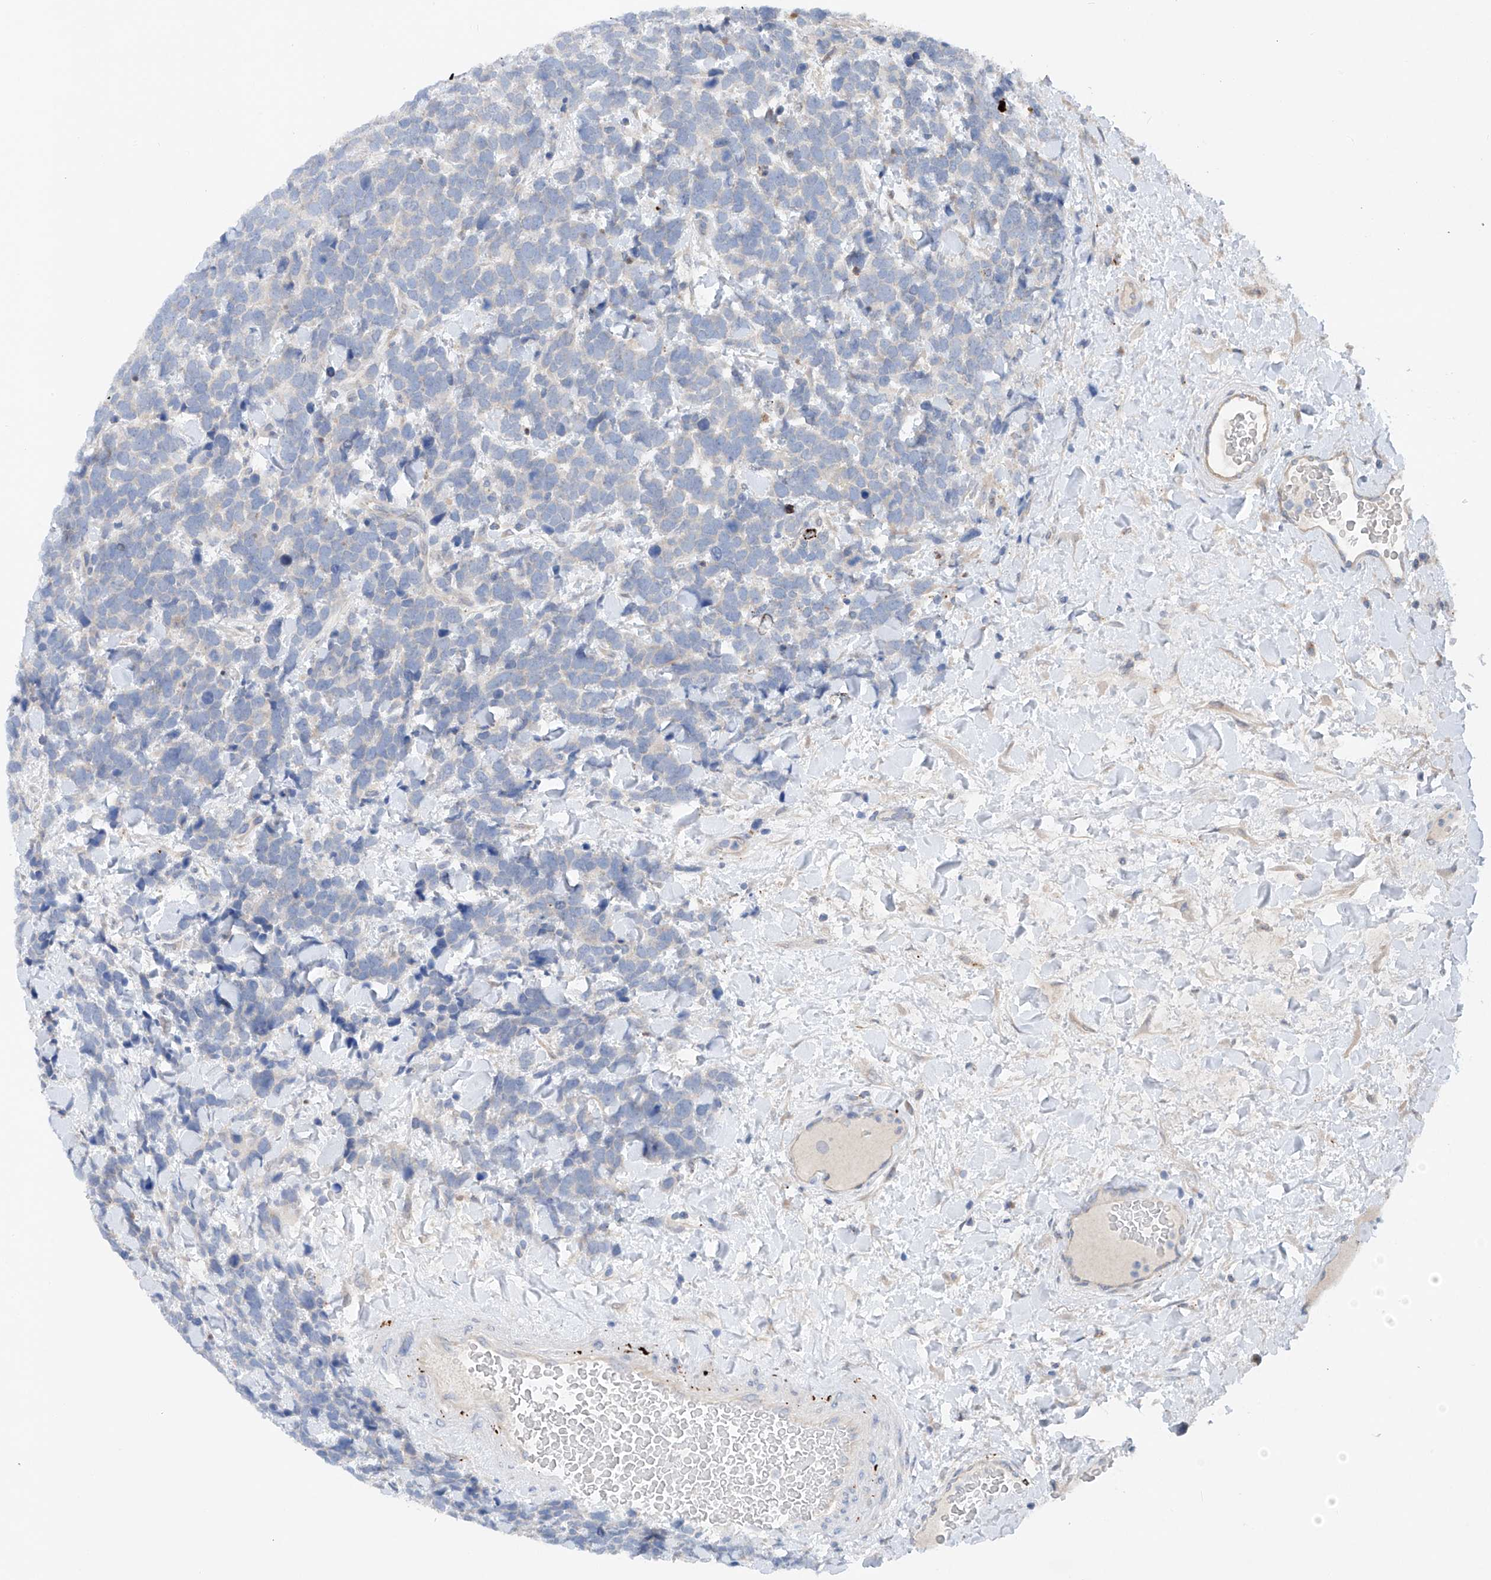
{"staining": {"intensity": "negative", "quantity": "none", "location": "none"}, "tissue": "urothelial cancer", "cell_type": "Tumor cells", "image_type": "cancer", "snomed": [{"axis": "morphology", "description": "Urothelial carcinoma, High grade"}, {"axis": "topography", "description": "Urinary bladder"}], "caption": "A histopathology image of human urothelial cancer is negative for staining in tumor cells.", "gene": "CEP85L", "patient": {"sex": "female", "age": 82}}